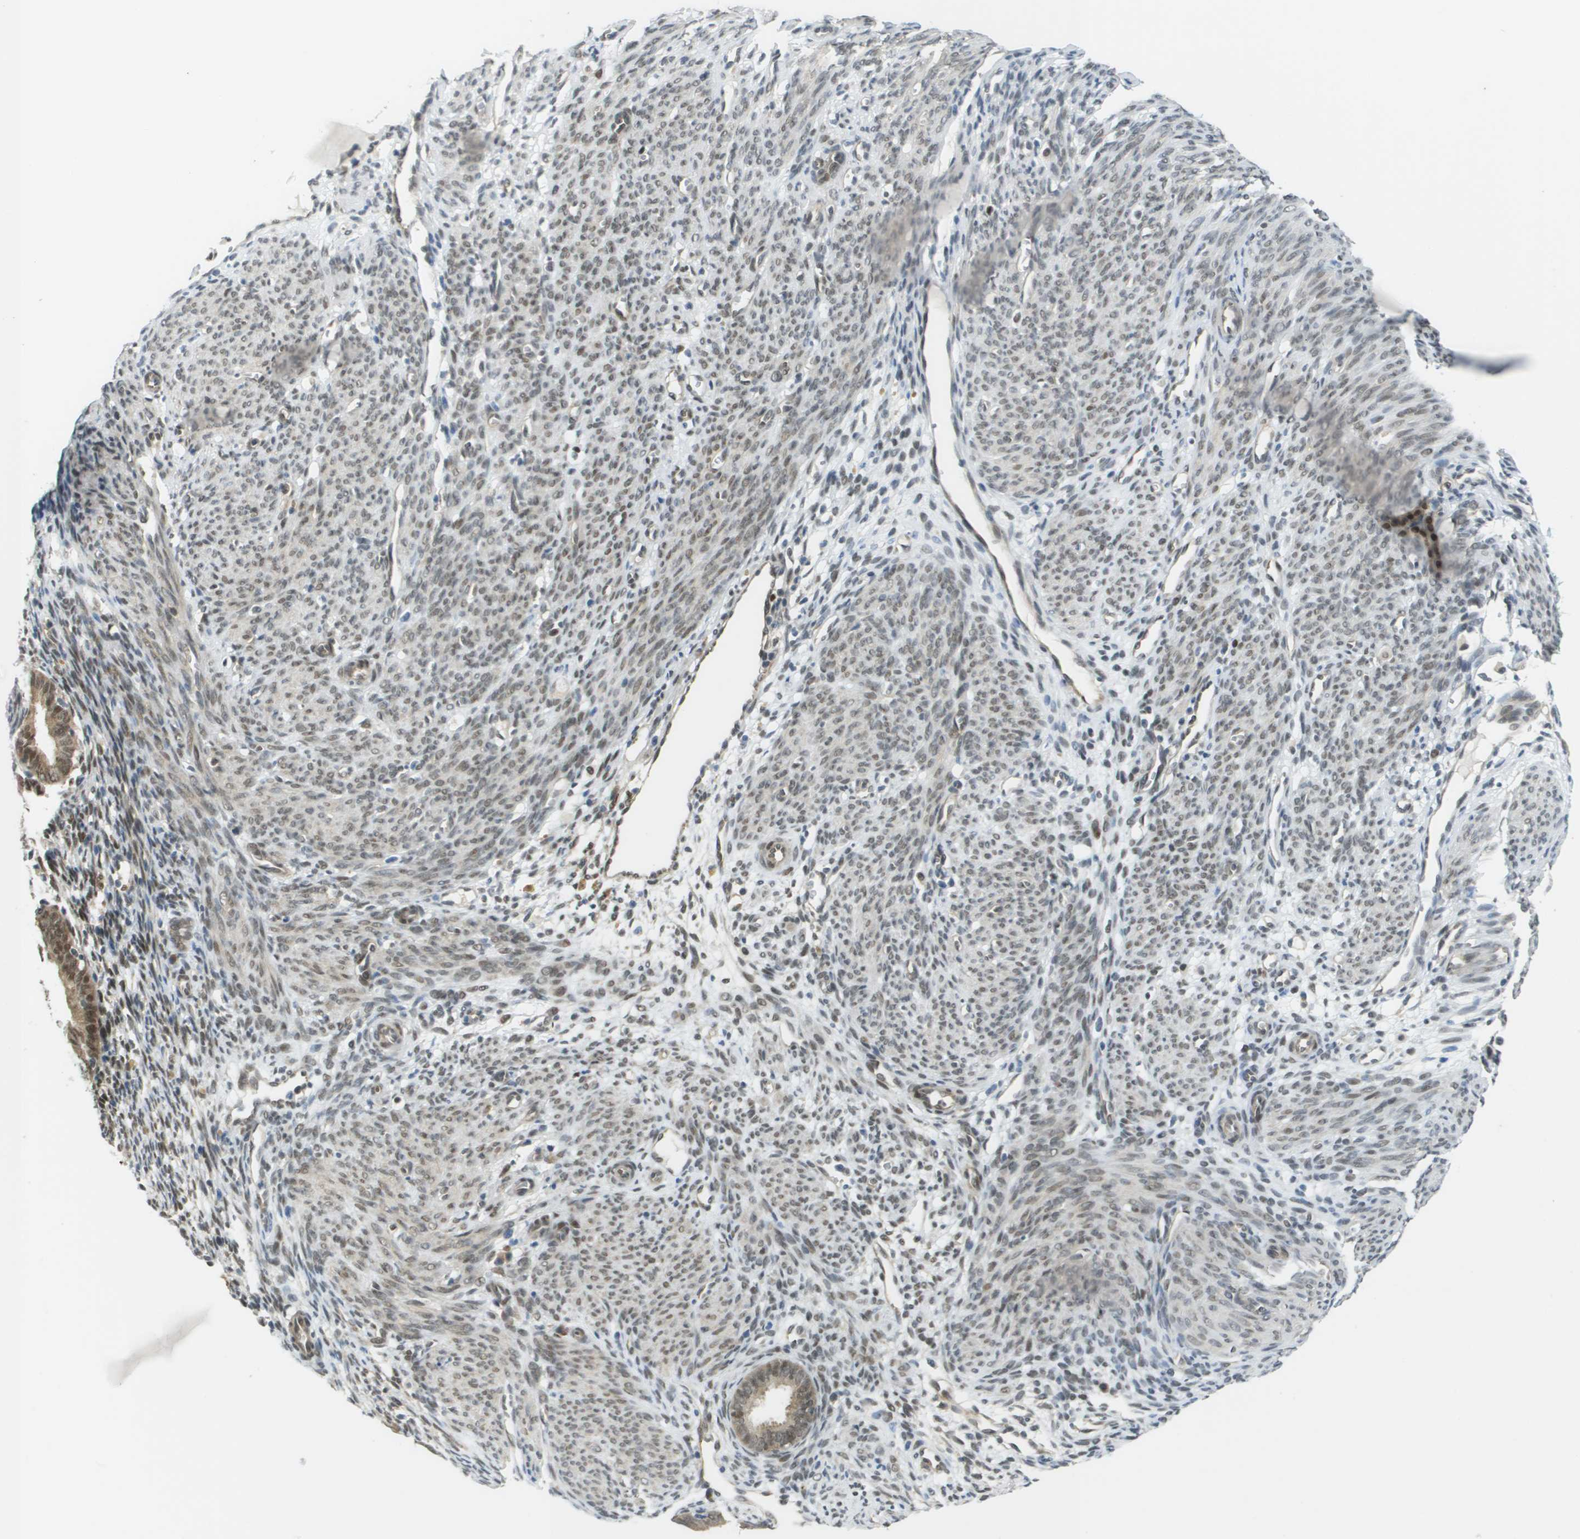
{"staining": {"intensity": "weak", "quantity": "25%-75%", "location": "cytoplasmic/membranous,nuclear"}, "tissue": "endometrium", "cell_type": "Cells in endometrial stroma", "image_type": "normal", "snomed": [{"axis": "morphology", "description": "Normal tissue, NOS"}, {"axis": "morphology", "description": "Adenocarcinoma, NOS"}, {"axis": "topography", "description": "Endometrium"}, {"axis": "topography", "description": "Ovary"}], "caption": "This photomicrograph exhibits IHC staining of normal human endometrium, with low weak cytoplasmic/membranous,nuclear staining in approximately 25%-75% of cells in endometrial stroma.", "gene": "ARID1B", "patient": {"sex": "female", "age": 68}}